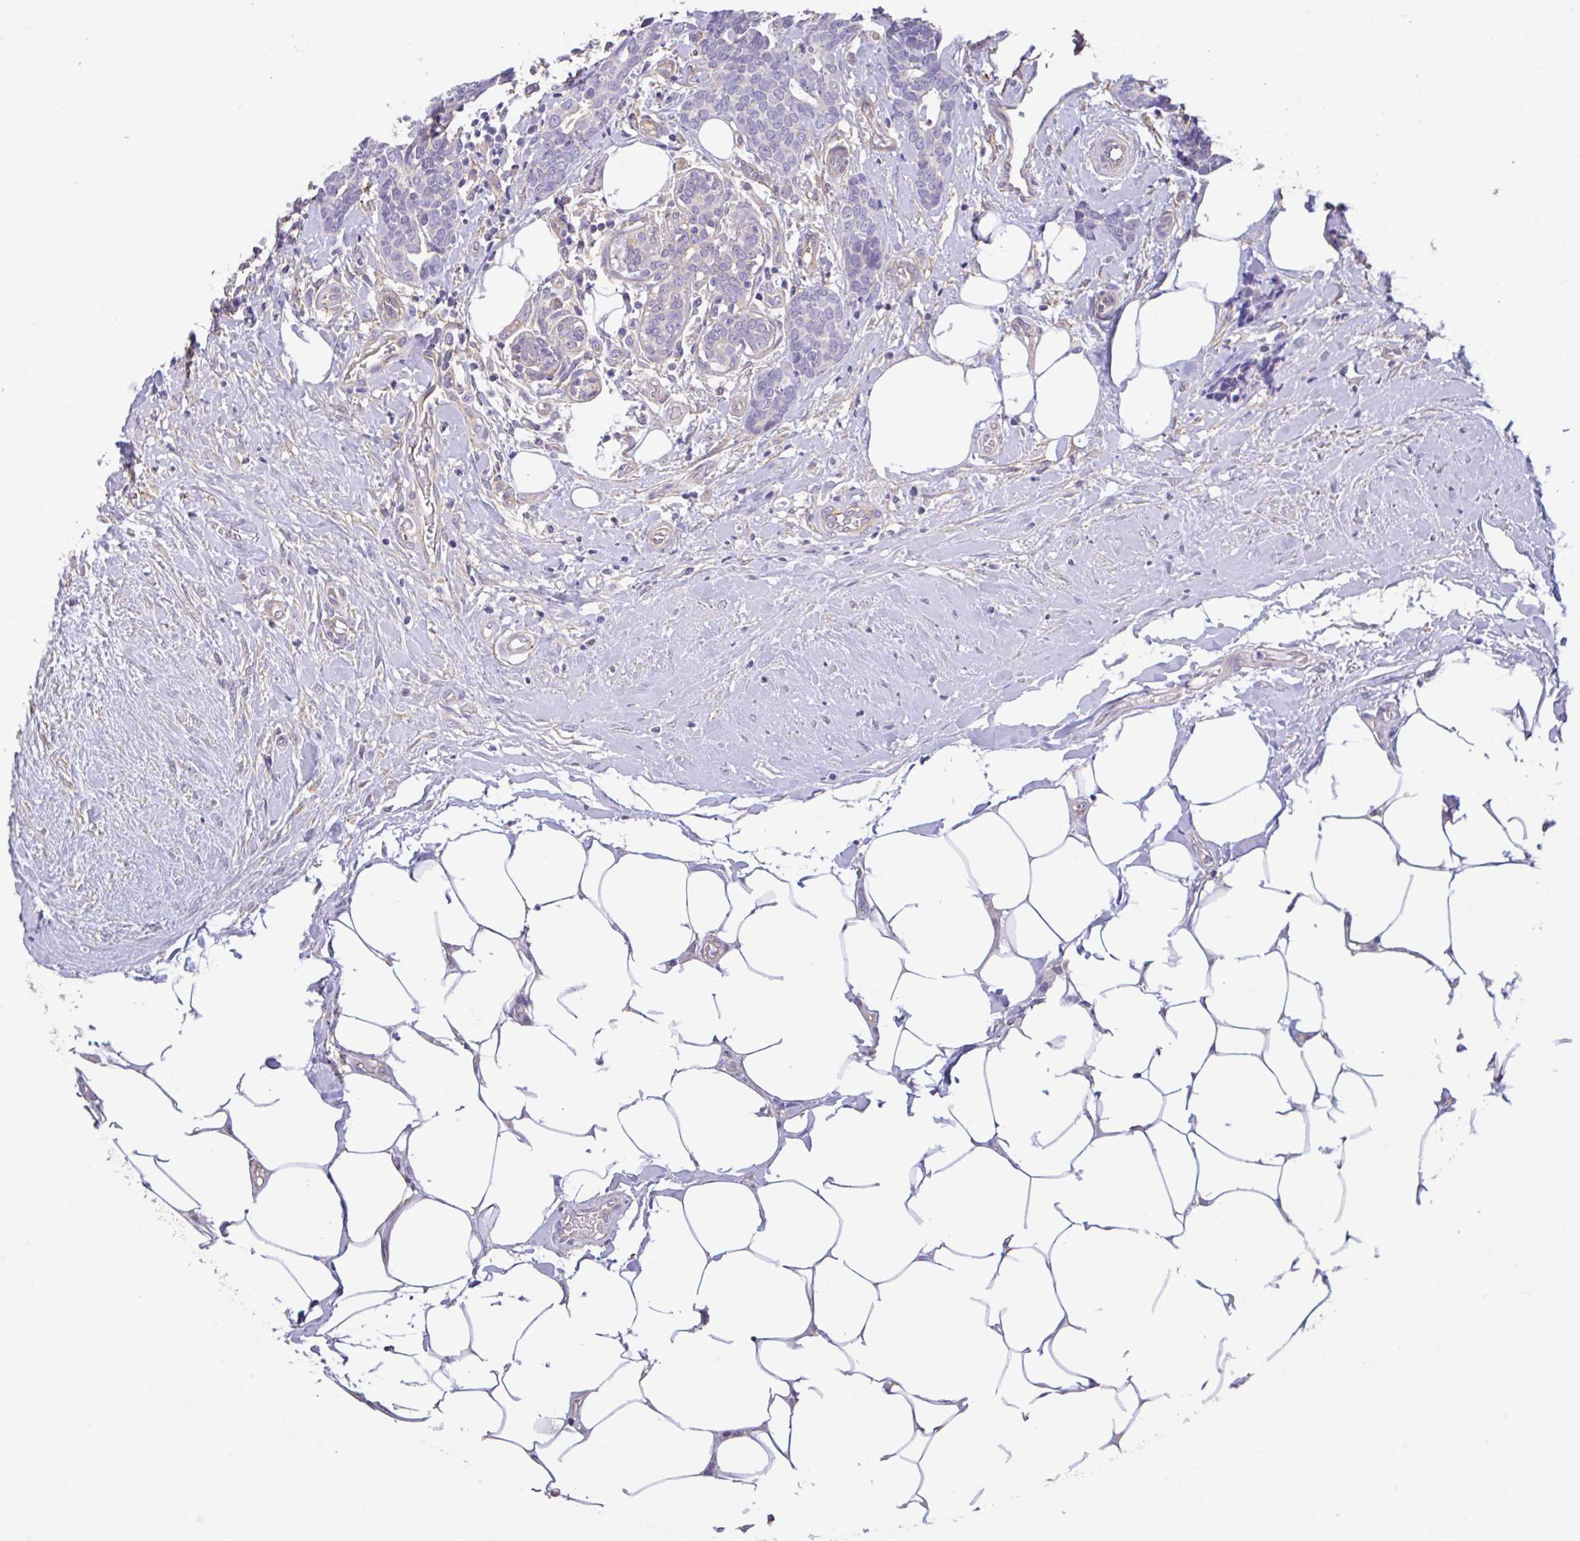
{"staining": {"intensity": "negative", "quantity": "none", "location": "none"}, "tissue": "breast cancer", "cell_type": "Tumor cells", "image_type": "cancer", "snomed": [{"axis": "morphology", "description": "Duct carcinoma"}, {"axis": "topography", "description": "Breast"}], "caption": "Tumor cells show no significant expression in breast cancer. (Stains: DAB (3,3'-diaminobenzidine) immunohistochemistry with hematoxylin counter stain, Microscopy: brightfield microscopy at high magnification).", "gene": "PLCD4", "patient": {"sex": "female", "age": 71}}